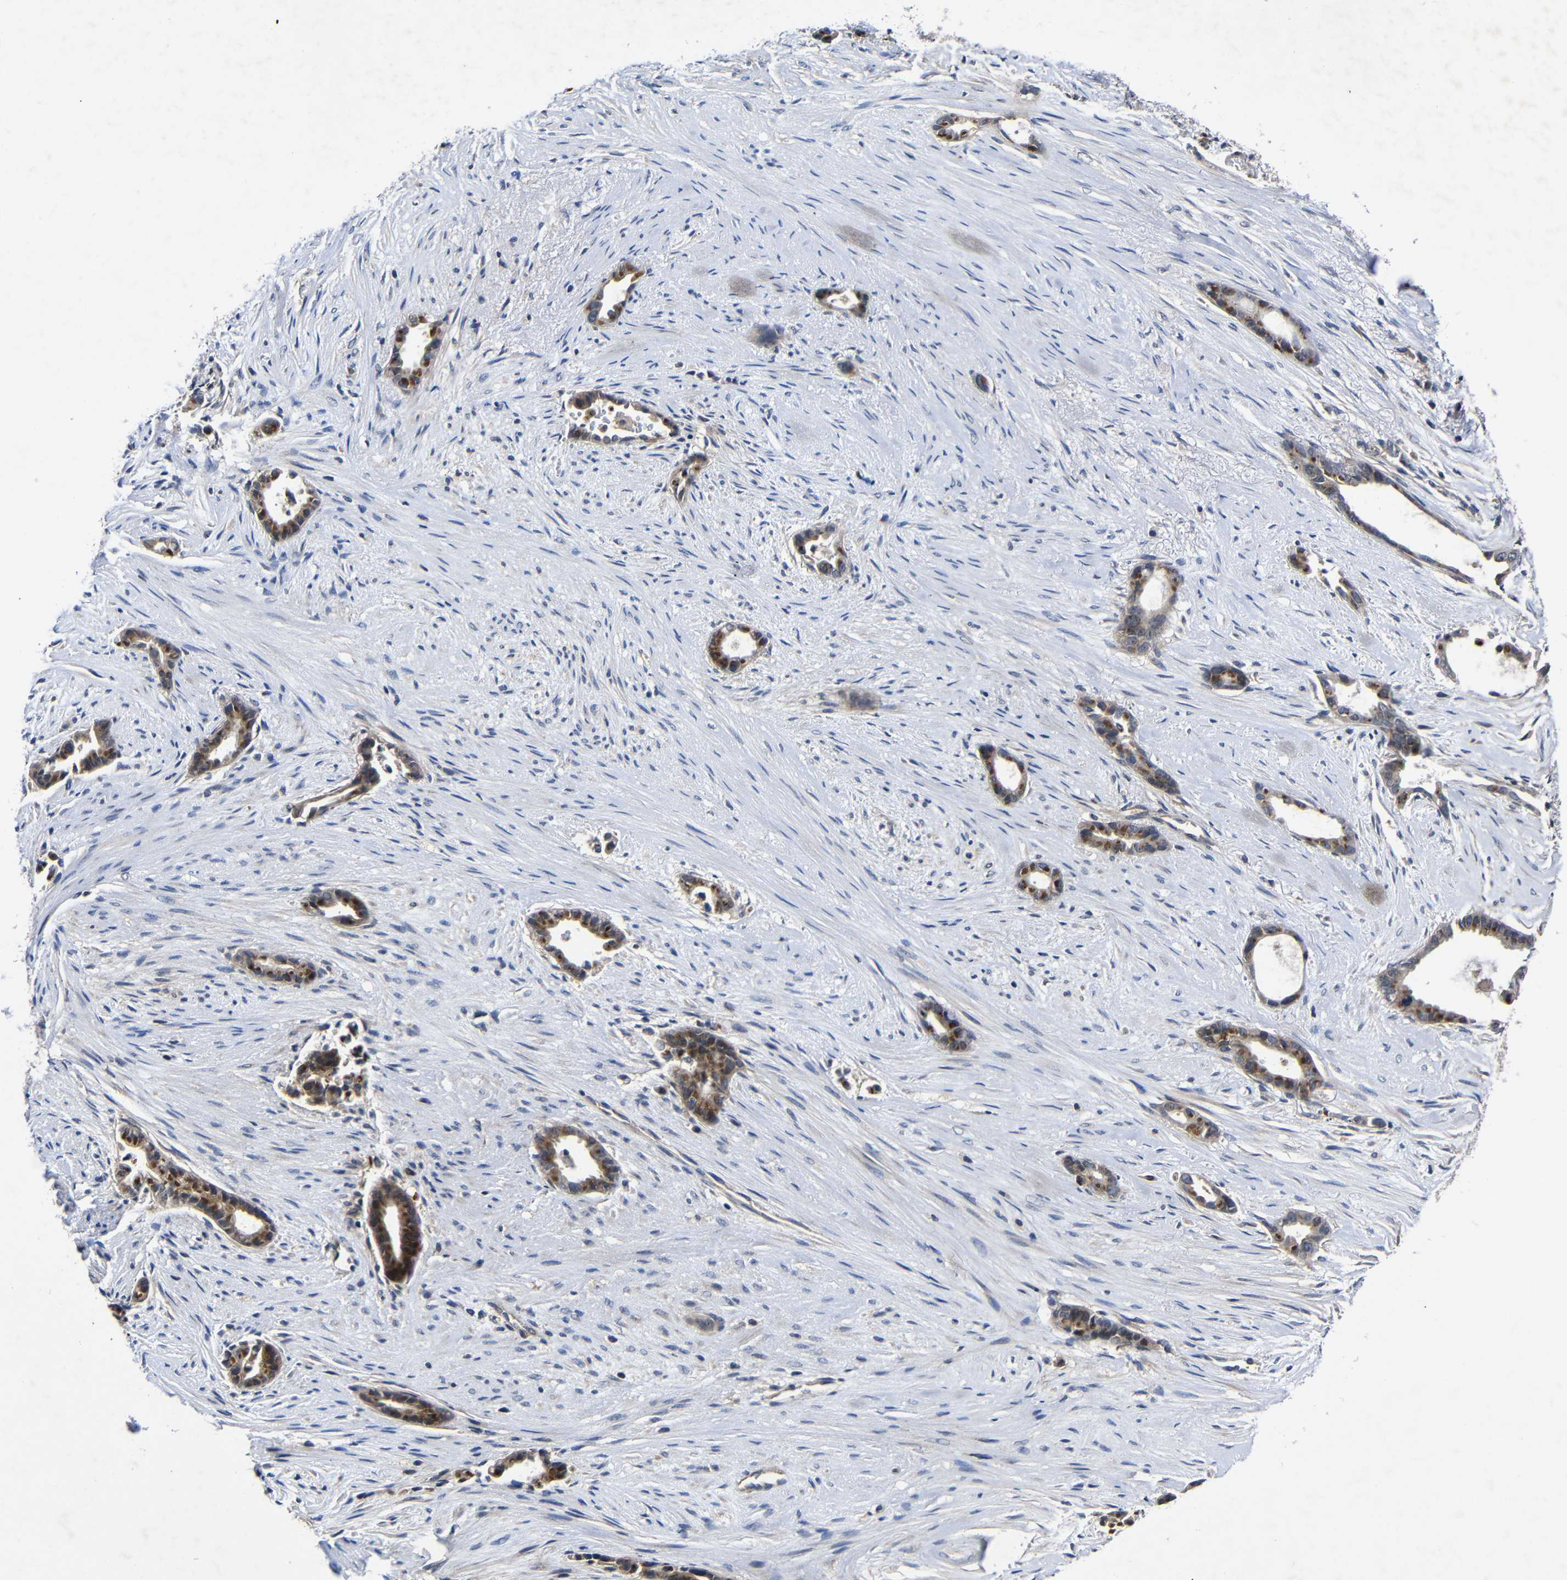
{"staining": {"intensity": "moderate", "quantity": "25%-75%", "location": "cytoplasmic/membranous"}, "tissue": "liver cancer", "cell_type": "Tumor cells", "image_type": "cancer", "snomed": [{"axis": "morphology", "description": "Cholangiocarcinoma"}, {"axis": "topography", "description": "Liver"}], "caption": "A high-resolution image shows IHC staining of liver cancer, which reveals moderate cytoplasmic/membranous staining in approximately 25%-75% of tumor cells.", "gene": "LPAR5", "patient": {"sex": "female", "age": 55}}